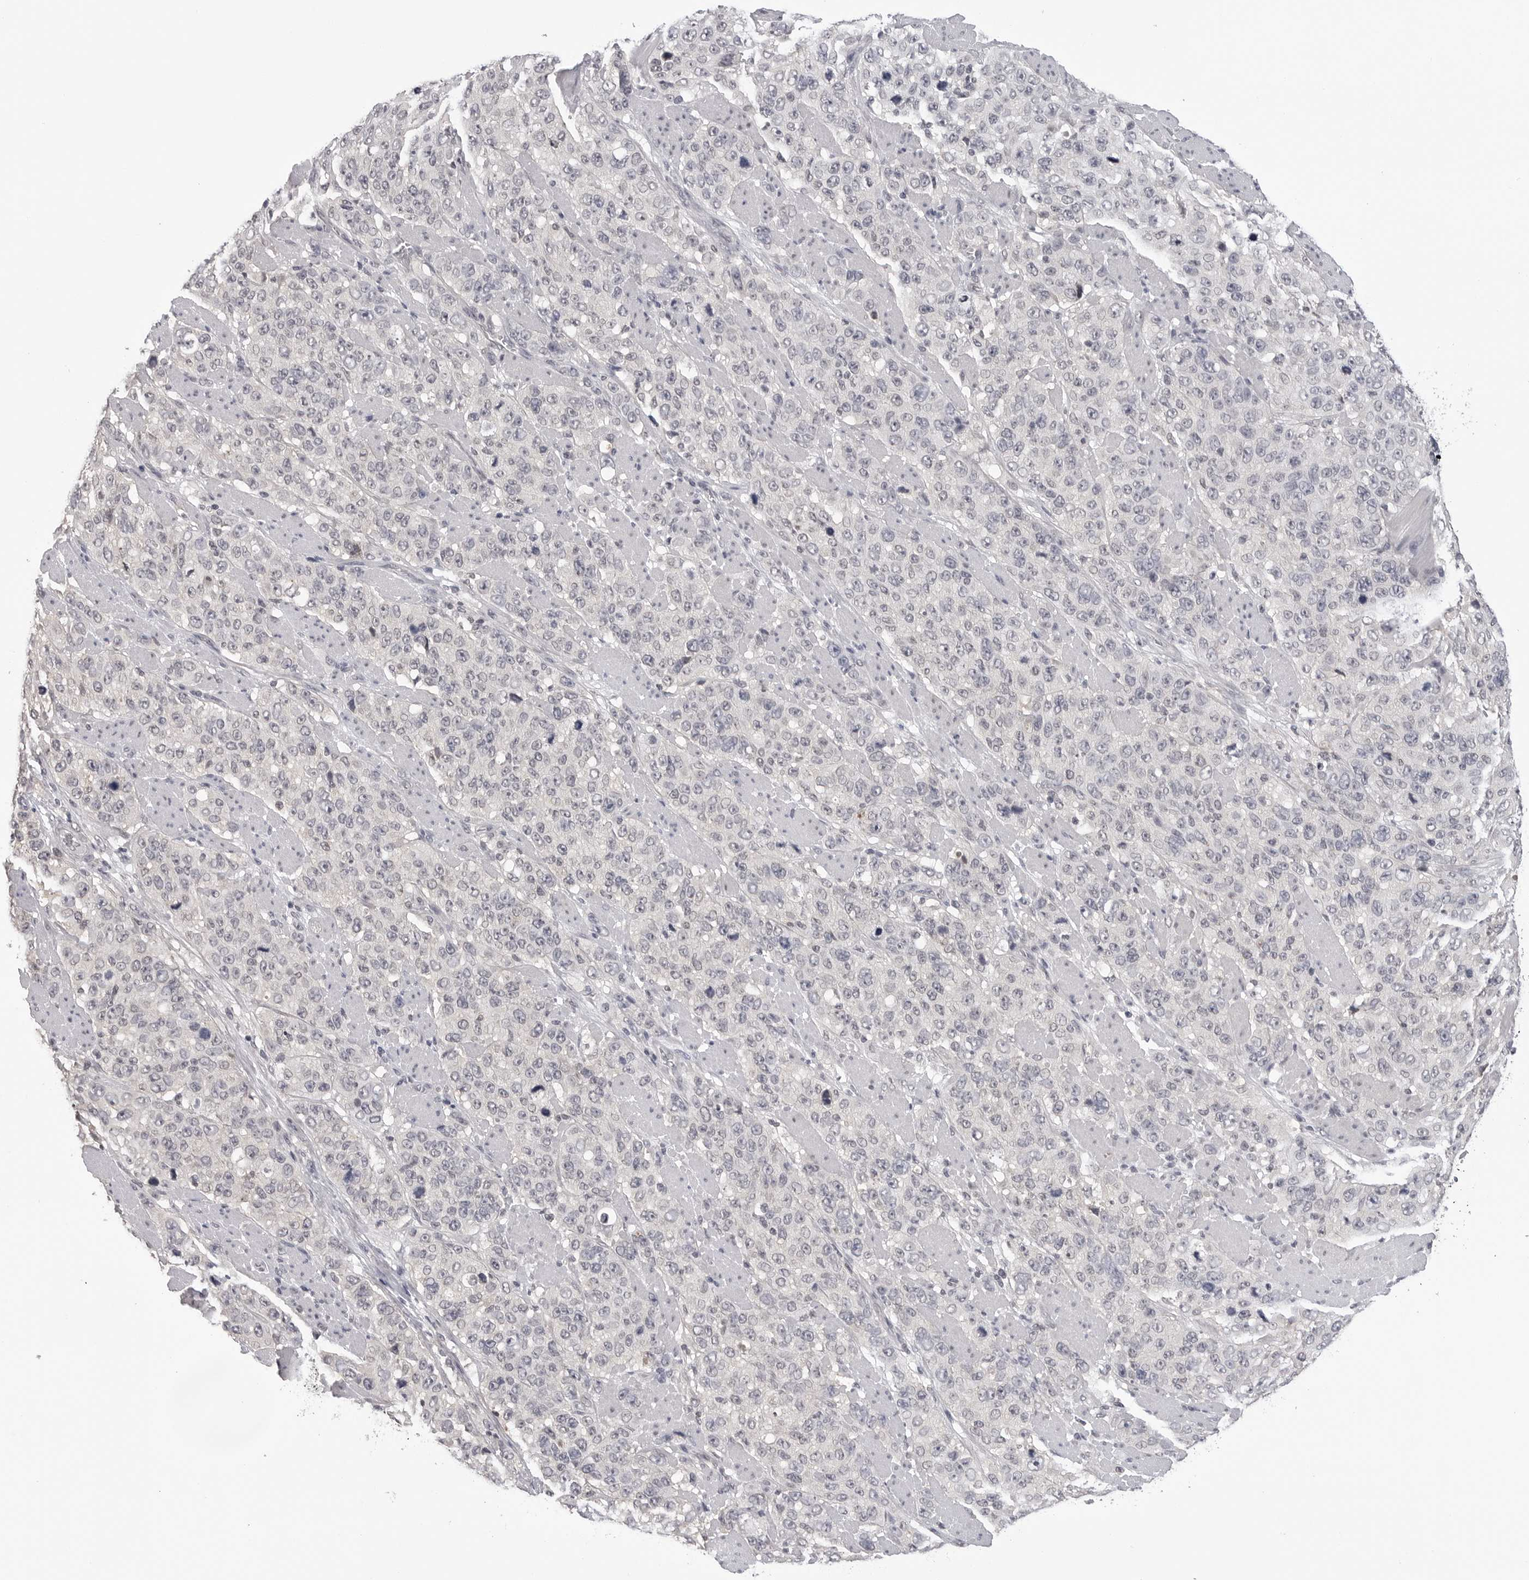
{"staining": {"intensity": "negative", "quantity": "none", "location": "none"}, "tissue": "stomach cancer", "cell_type": "Tumor cells", "image_type": "cancer", "snomed": [{"axis": "morphology", "description": "Adenocarcinoma, NOS"}, {"axis": "topography", "description": "Stomach"}], "caption": "The immunohistochemistry photomicrograph has no significant staining in tumor cells of stomach adenocarcinoma tissue. (DAB (3,3'-diaminobenzidine) immunohistochemistry, high magnification).", "gene": "CDK20", "patient": {"sex": "male", "age": 48}}